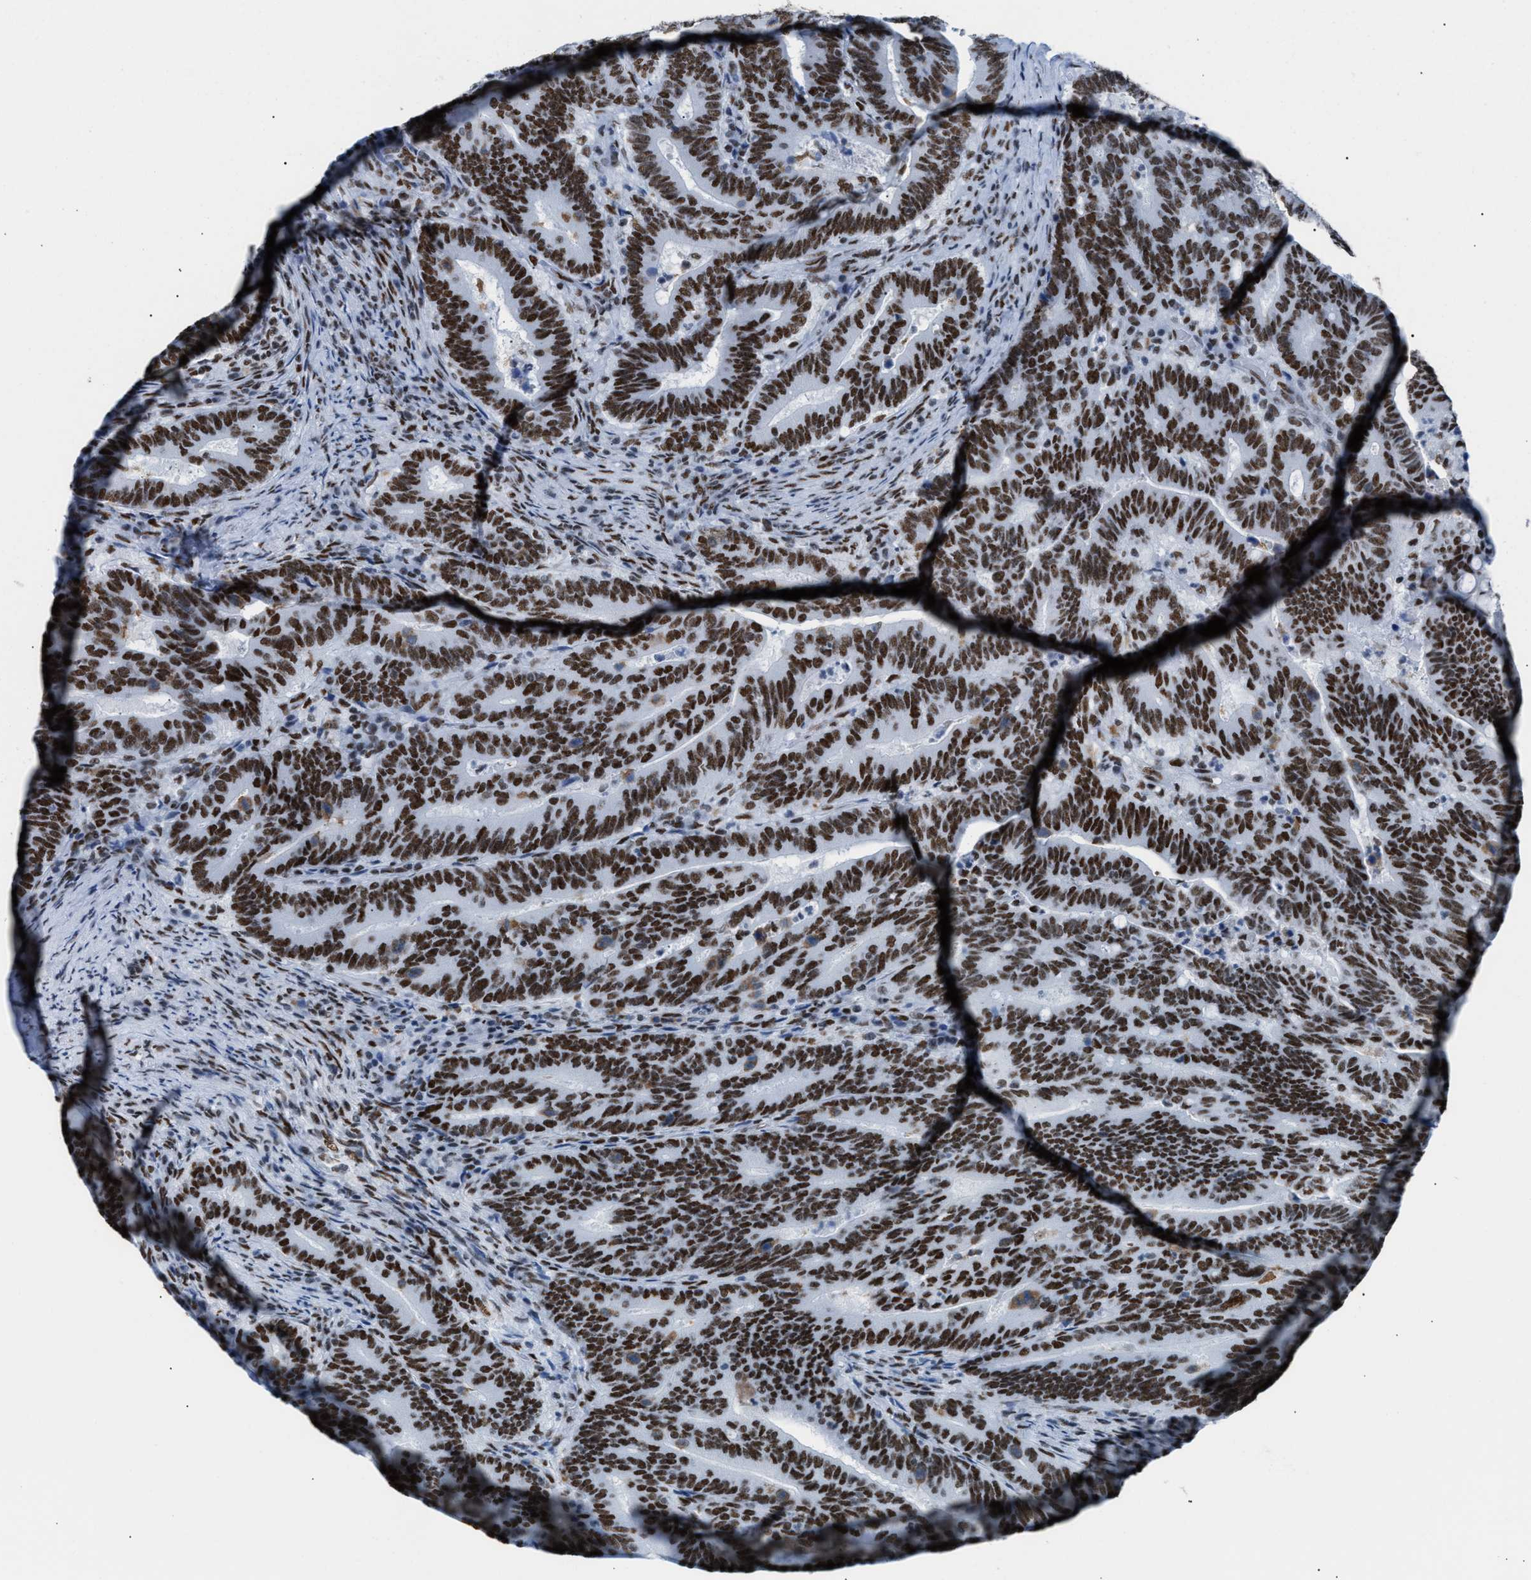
{"staining": {"intensity": "strong", "quantity": ">75%", "location": "nuclear"}, "tissue": "colorectal cancer", "cell_type": "Tumor cells", "image_type": "cancer", "snomed": [{"axis": "morphology", "description": "Adenocarcinoma, NOS"}, {"axis": "topography", "description": "Colon"}], "caption": "Immunohistochemical staining of adenocarcinoma (colorectal) reveals high levels of strong nuclear staining in approximately >75% of tumor cells.", "gene": "CCAR2", "patient": {"sex": "female", "age": 66}}